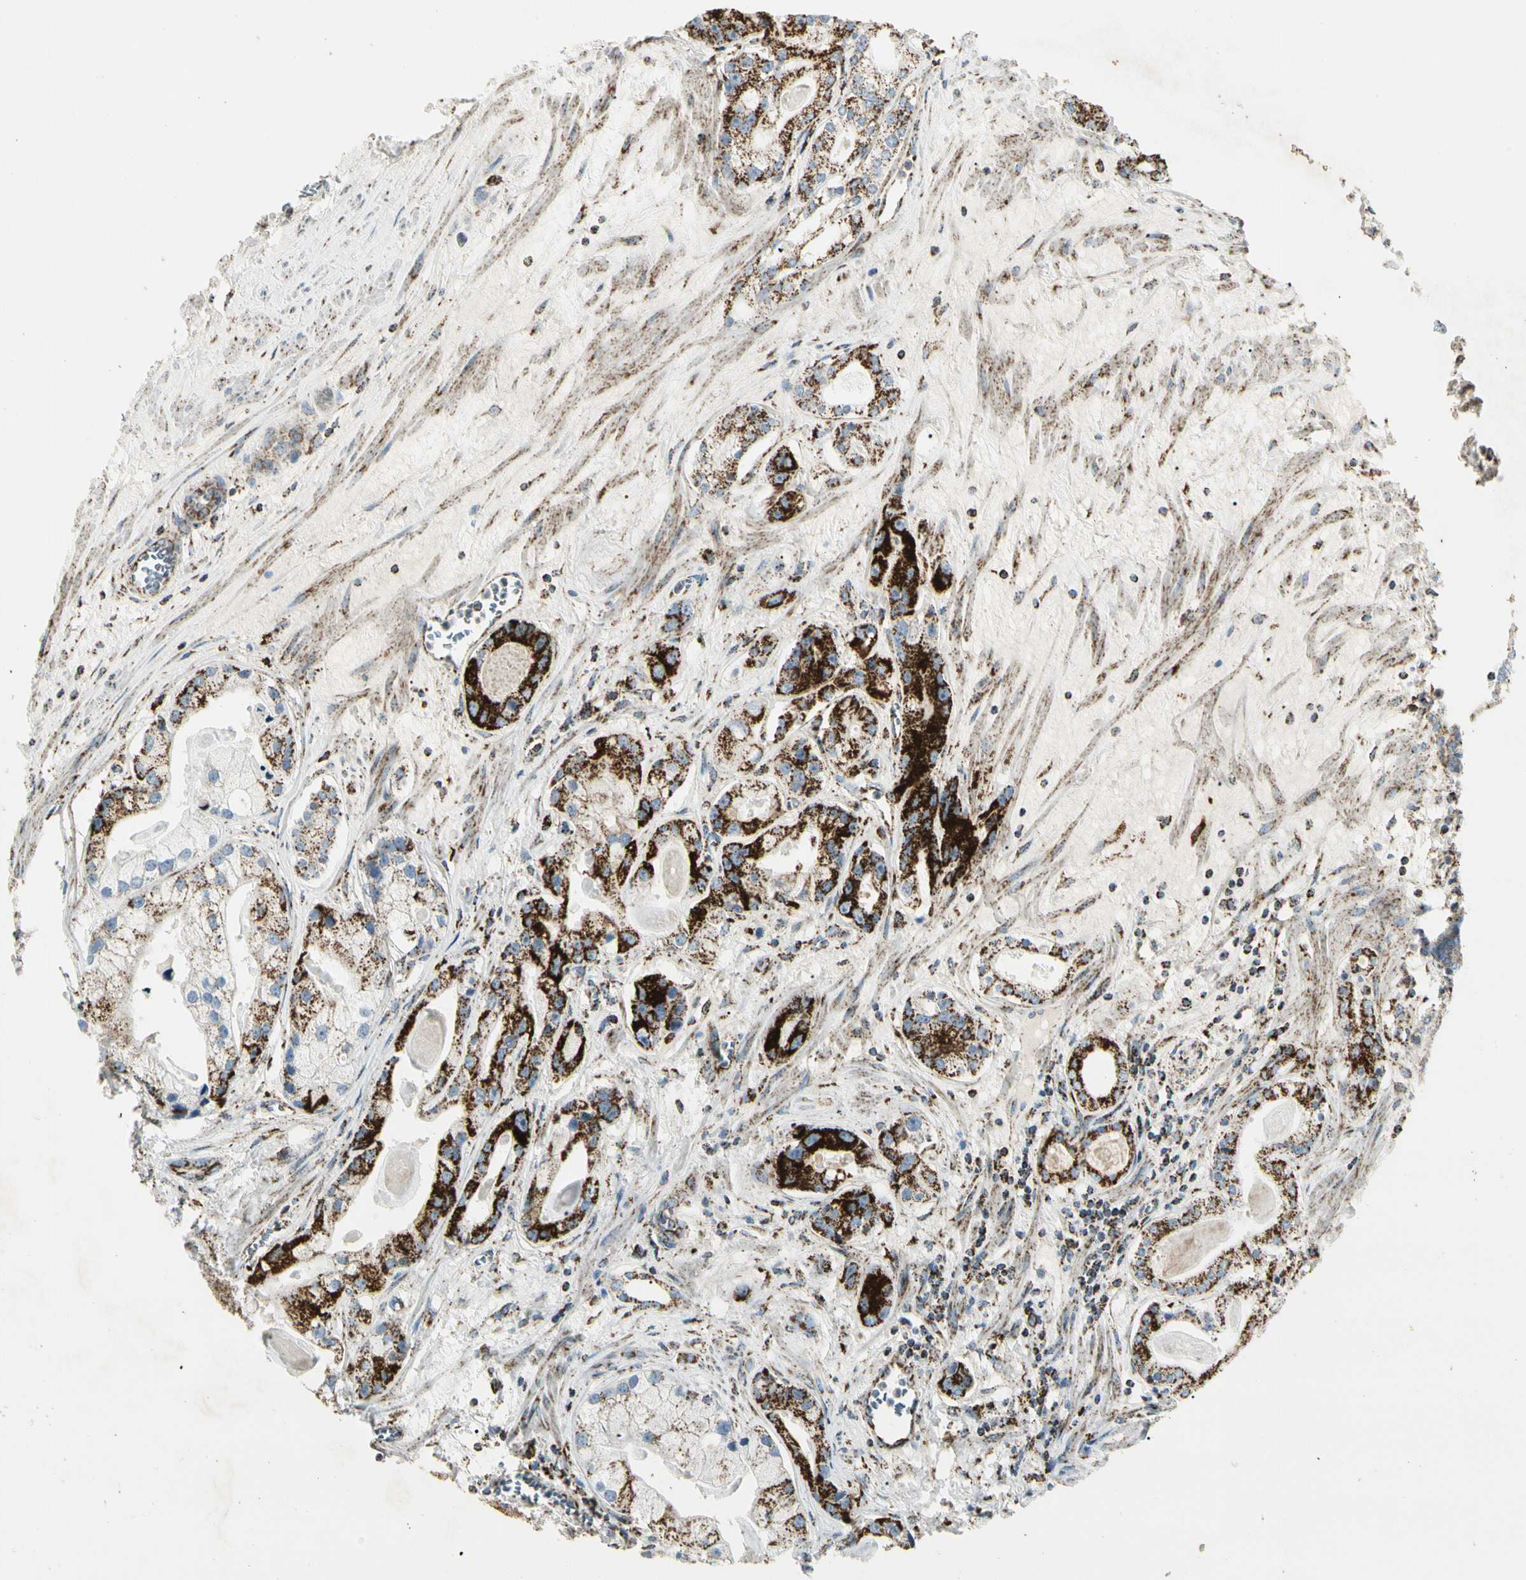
{"staining": {"intensity": "strong", "quantity": ">75%", "location": "cytoplasmic/membranous"}, "tissue": "prostate cancer", "cell_type": "Tumor cells", "image_type": "cancer", "snomed": [{"axis": "morphology", "description": "Adenocarcinoma, Low grade"}, {"axis": "topography", "description": "Prostate"}], "caption": "Human prostate adenocarcinoma (low-grade) stained with a brown dye reveals strong cytoplasmic/membranous positive expression in about >75% of tumor cells.", "gene": "ME2", "patient": {"sex": "male", "age": 59}}